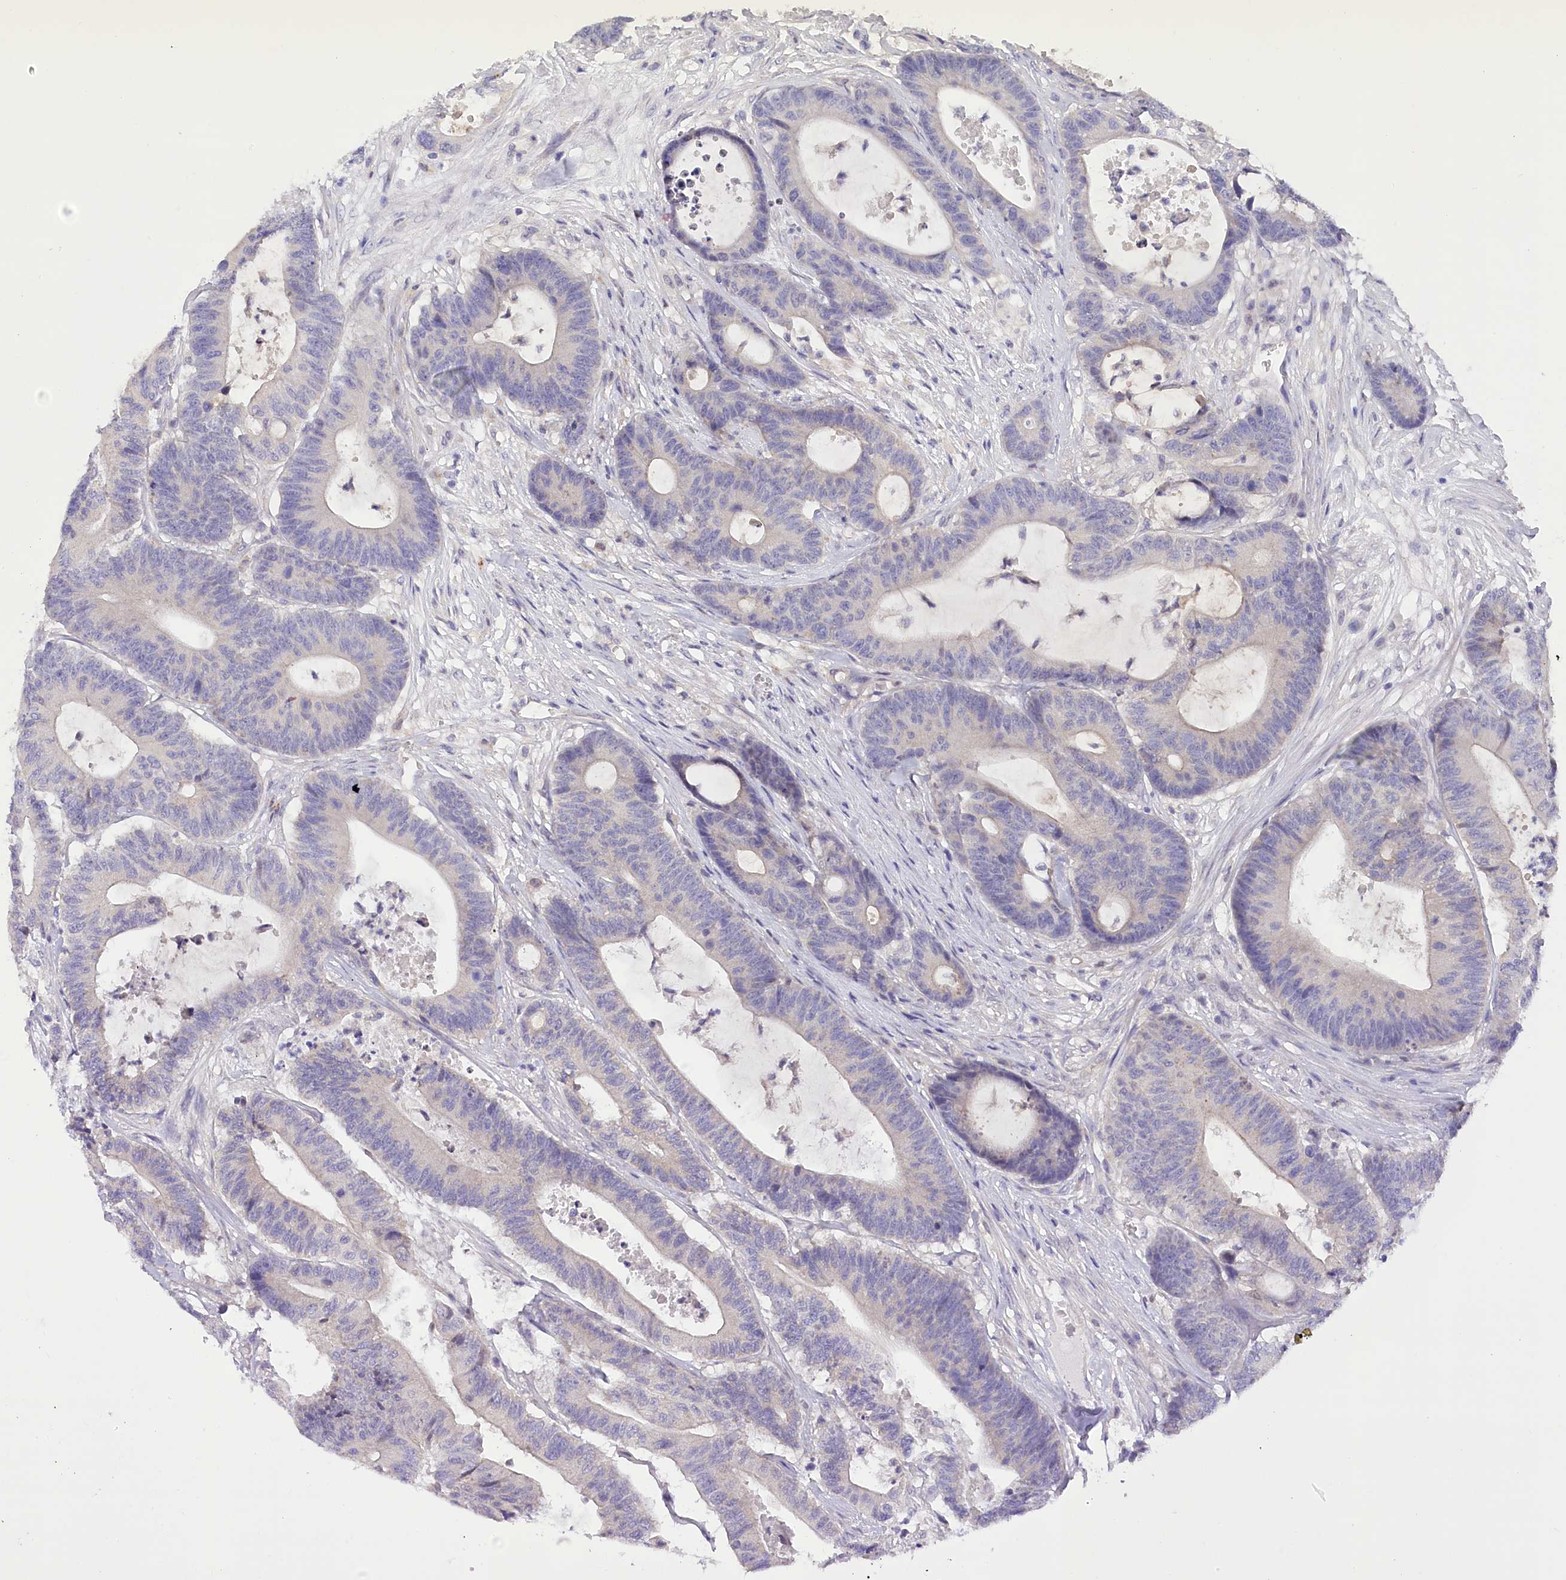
{"staining": {"intensity": "negative", "quantity": "none", "location": "none"}, "tissue": "colorectal cancer", "cell_type": "Tumor cells", "image_type": "cancer", "snomed": [{"axis": "morphology", "description": "Adenocarcinoma, NOS"}, {"axis": "topography", "description": "Colon"}], "caption": "Protein analysis of adenocarcinoma (colorectal) demonstrates no significant staining in tumor cells.", "gene": "DCUN1D1", "patient": {"sex": "female", "age": 84}}